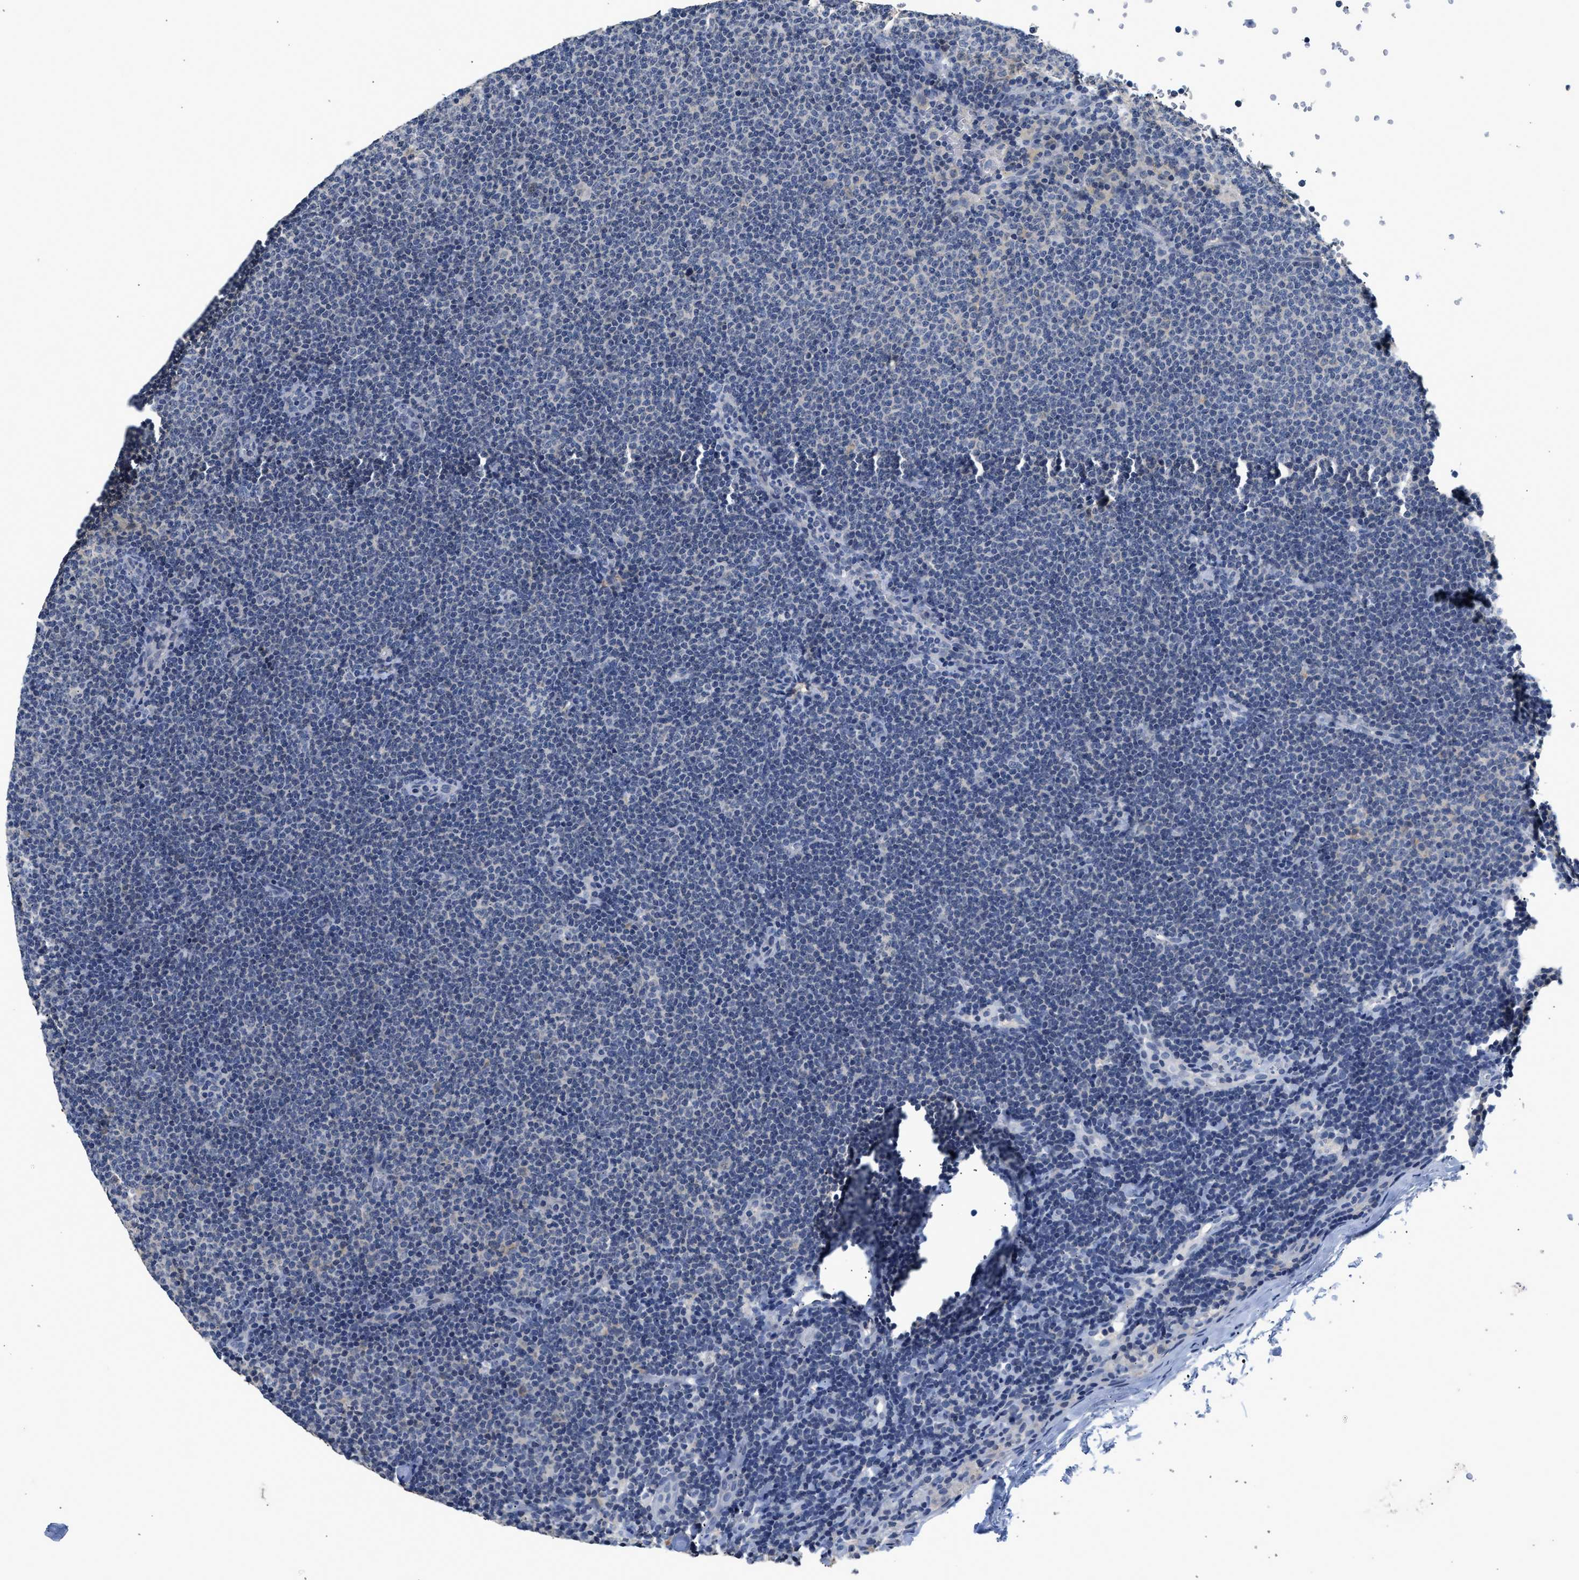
{"staining": {"intensity": "negative", "quantity": "none", "location": "none"}, "tissue": "lymphoma", "cell_type": "Tumor cells", "image_type": "cancer", "snomed": [{"axis": "morphology", "description": "Malignant lymphoma, non-Hodgkin's type, Low grade"}, {"axis": "topography", "description": "Lymph node"}], "caption": "Low-grade malignant lymphoma, non-Hodgkin's type was stained to show a protein in brown. There is no significant positivity in tumor cells.", "gene": "PPM1L", "patient": {"sex": "female", "age": 53}}